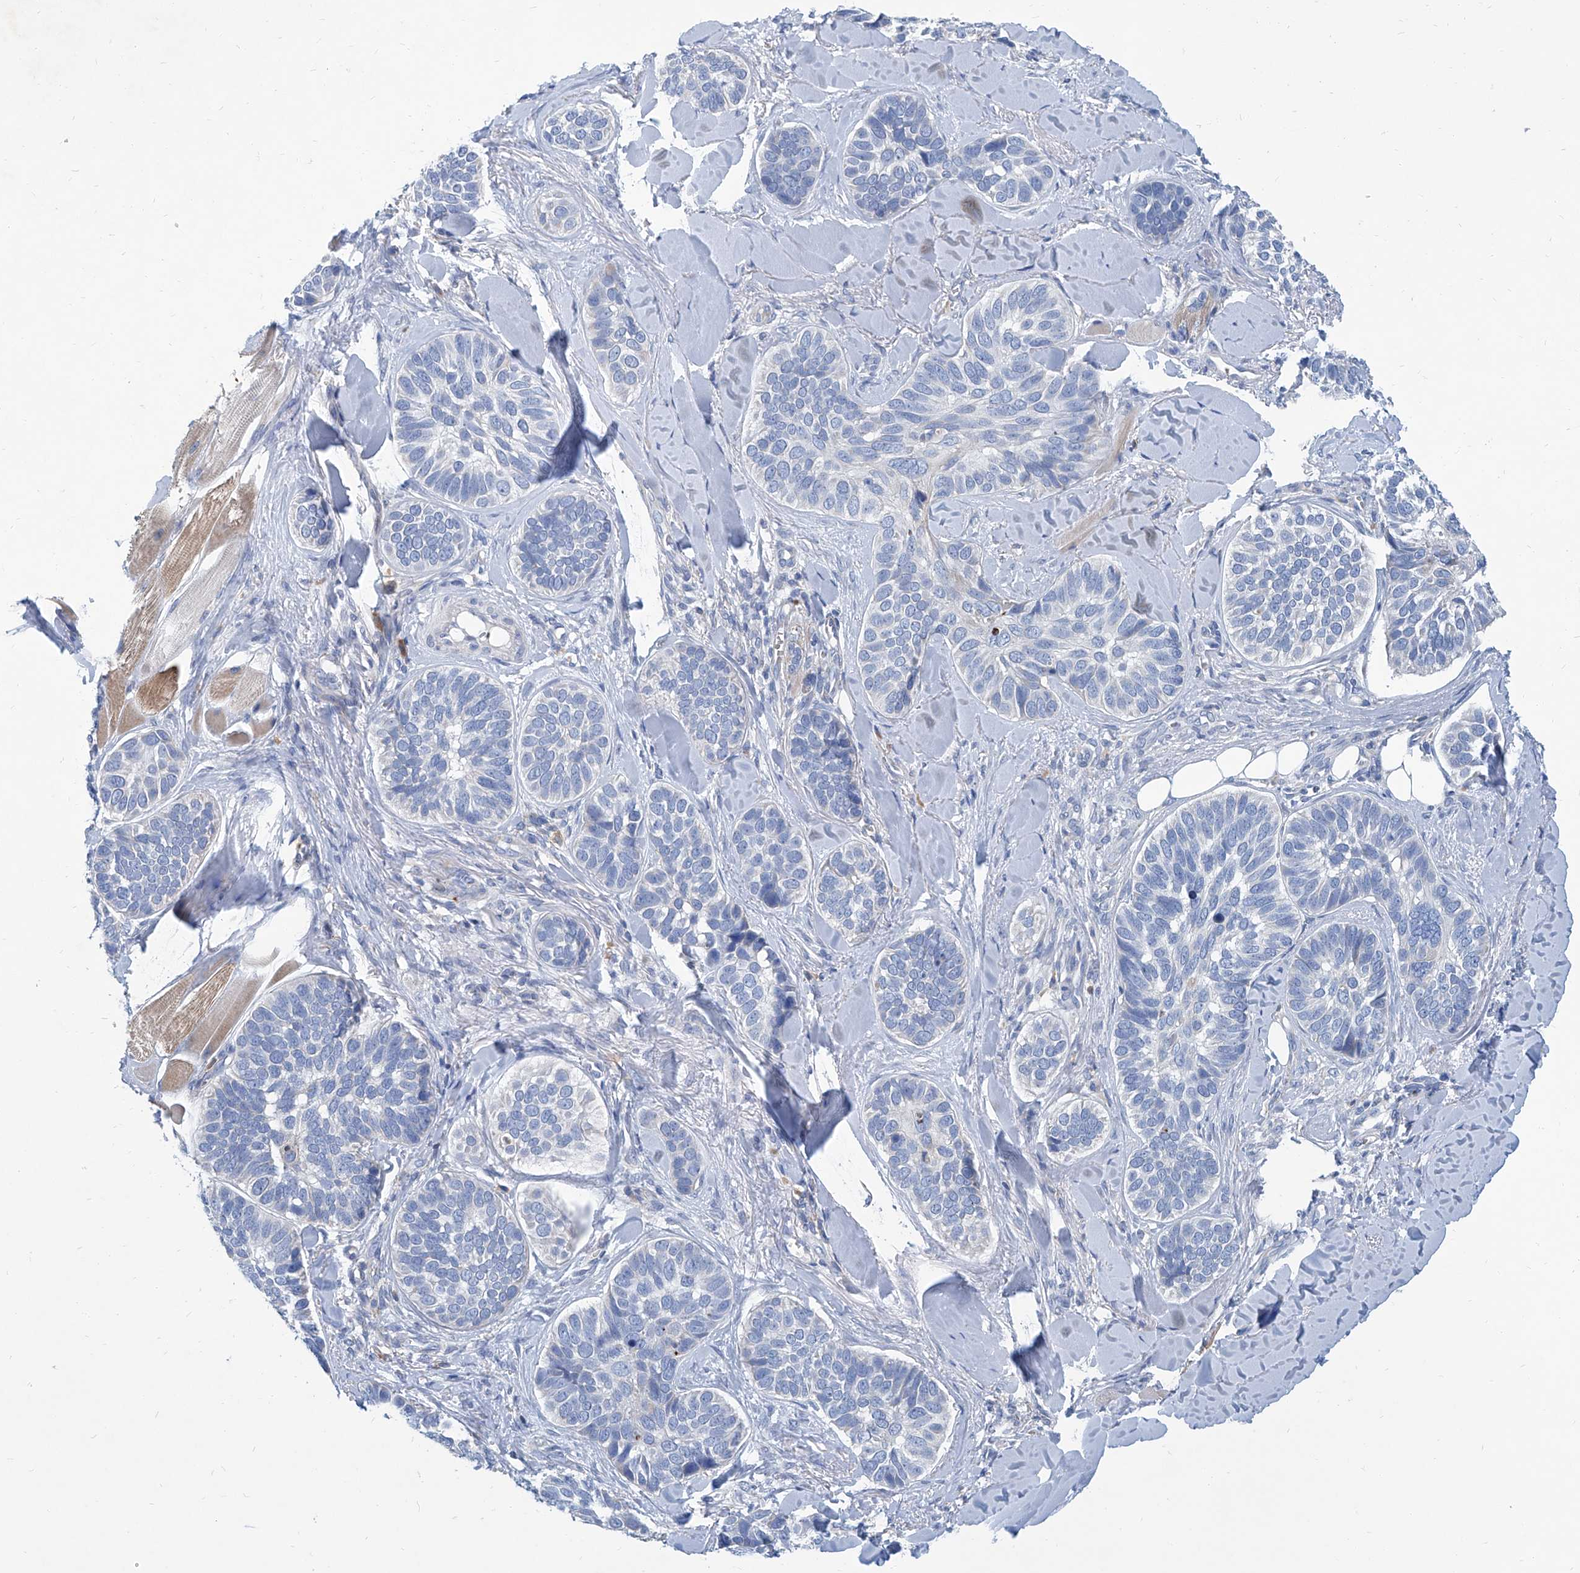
{"staining": {"intensity": "negative", "quantity": "none", "location": "none"}, "tissue": "skin cancer", "cell_type": "Tumor cells", "image_type": "cancer", "snomed": [{"axis": "morphology", "description": "Basal cell carcinoma"}, {"axis": "topography", "description": "Skin"}], "caption": "Immunohistochemistry of human basal cell carcinoma (skin) displays no staining in tumor cells.", "gene": "FPR2", "patient": {"sex": "male", "age": 62}}